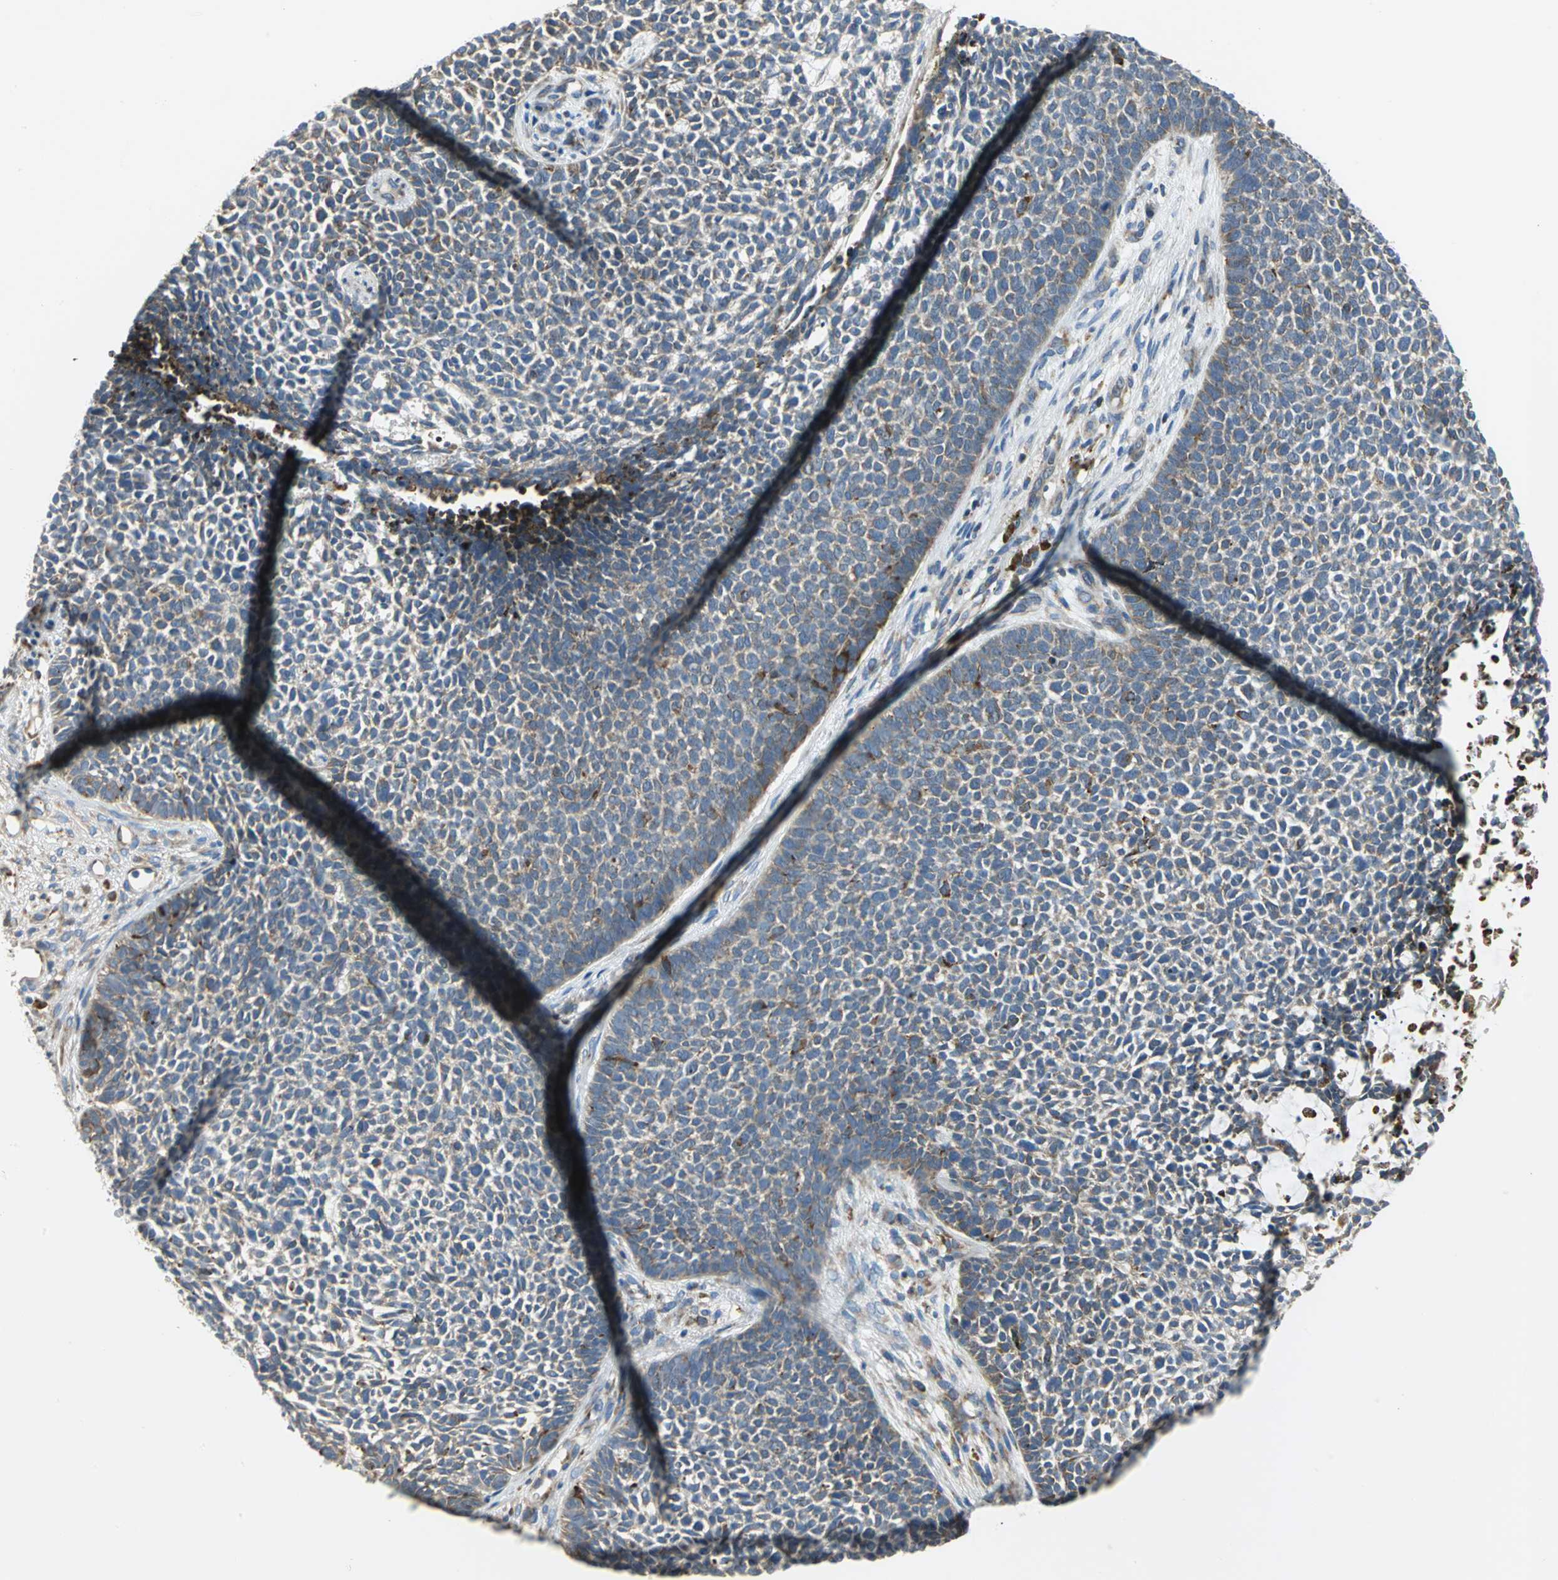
{"staining": {"intensity": "moderate", "quantity": ">75%", "location": "cytoplasmic/membranous"}, "tissue": "skin cancer", "cell_type": "Tumor cells", "image_type": "cancer", "snomed": [{"axis": "morphology", "description": "Basal cell carcinoma"}, {"axis": "topography", "description": "Skin"}], "caption": "Immunohistochemical staining of human skin cancer displays medium levels of moderate cytoplasmic/membranous expression in approximately >75% of tumor cells. Using DAB (brown) and hematoxylin (blue) stains, captured at high magnification using brightfield microscopy.", "gene": "TULP4", "patient": {"sex": "female", "age": 84}}